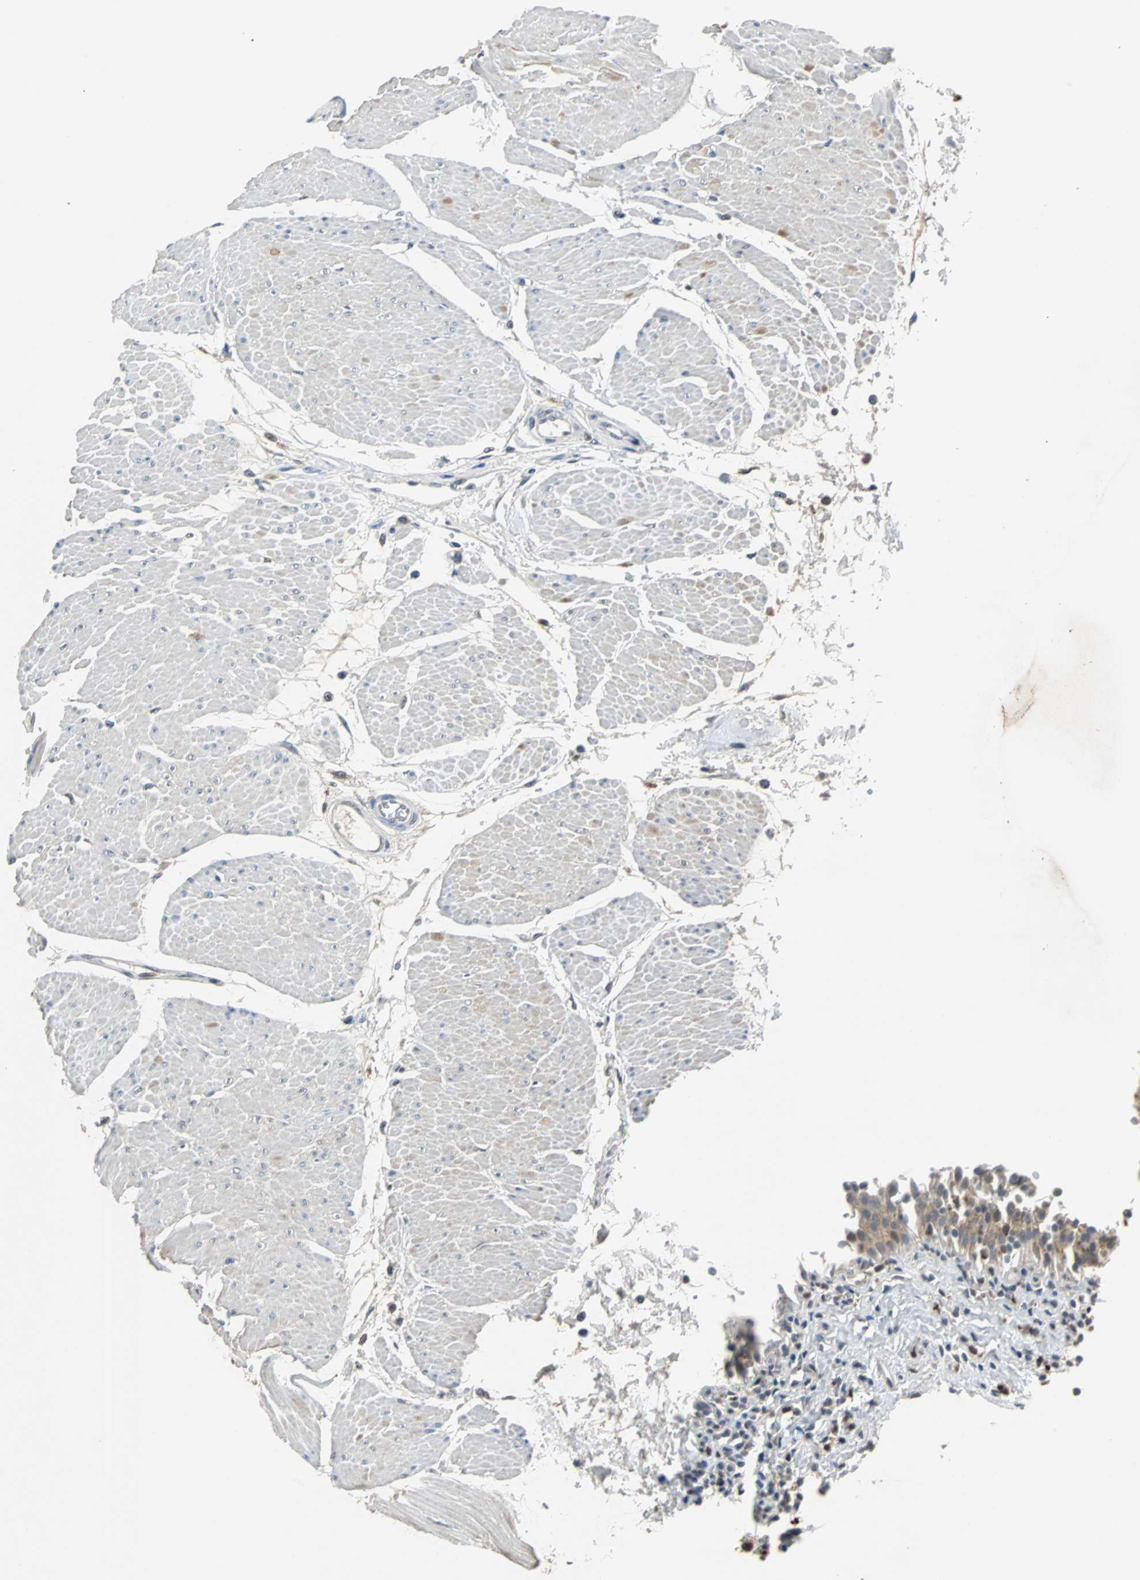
{"staining": {"intensity": "moderate", "quantity": "25%-75%", "location": "cytoplasmic/membranous"}, "tissue": "urinary bladder", "cell_type": "Urothelial cells", "image_type": "normal", "snomed": [{"axis": "morphology", "description": "Normal tissue, NOS"}, {"axis": "topography", "description": "Urinary bladder"}], "caption": "A medium amount of moderate cytoplasmic/membranous positivity is present in approximately 25%-75% of urothelial cells in unremarkable urinary bladder.", "gene": "HLX", "patient": {"sex": "male", "age": 51}}